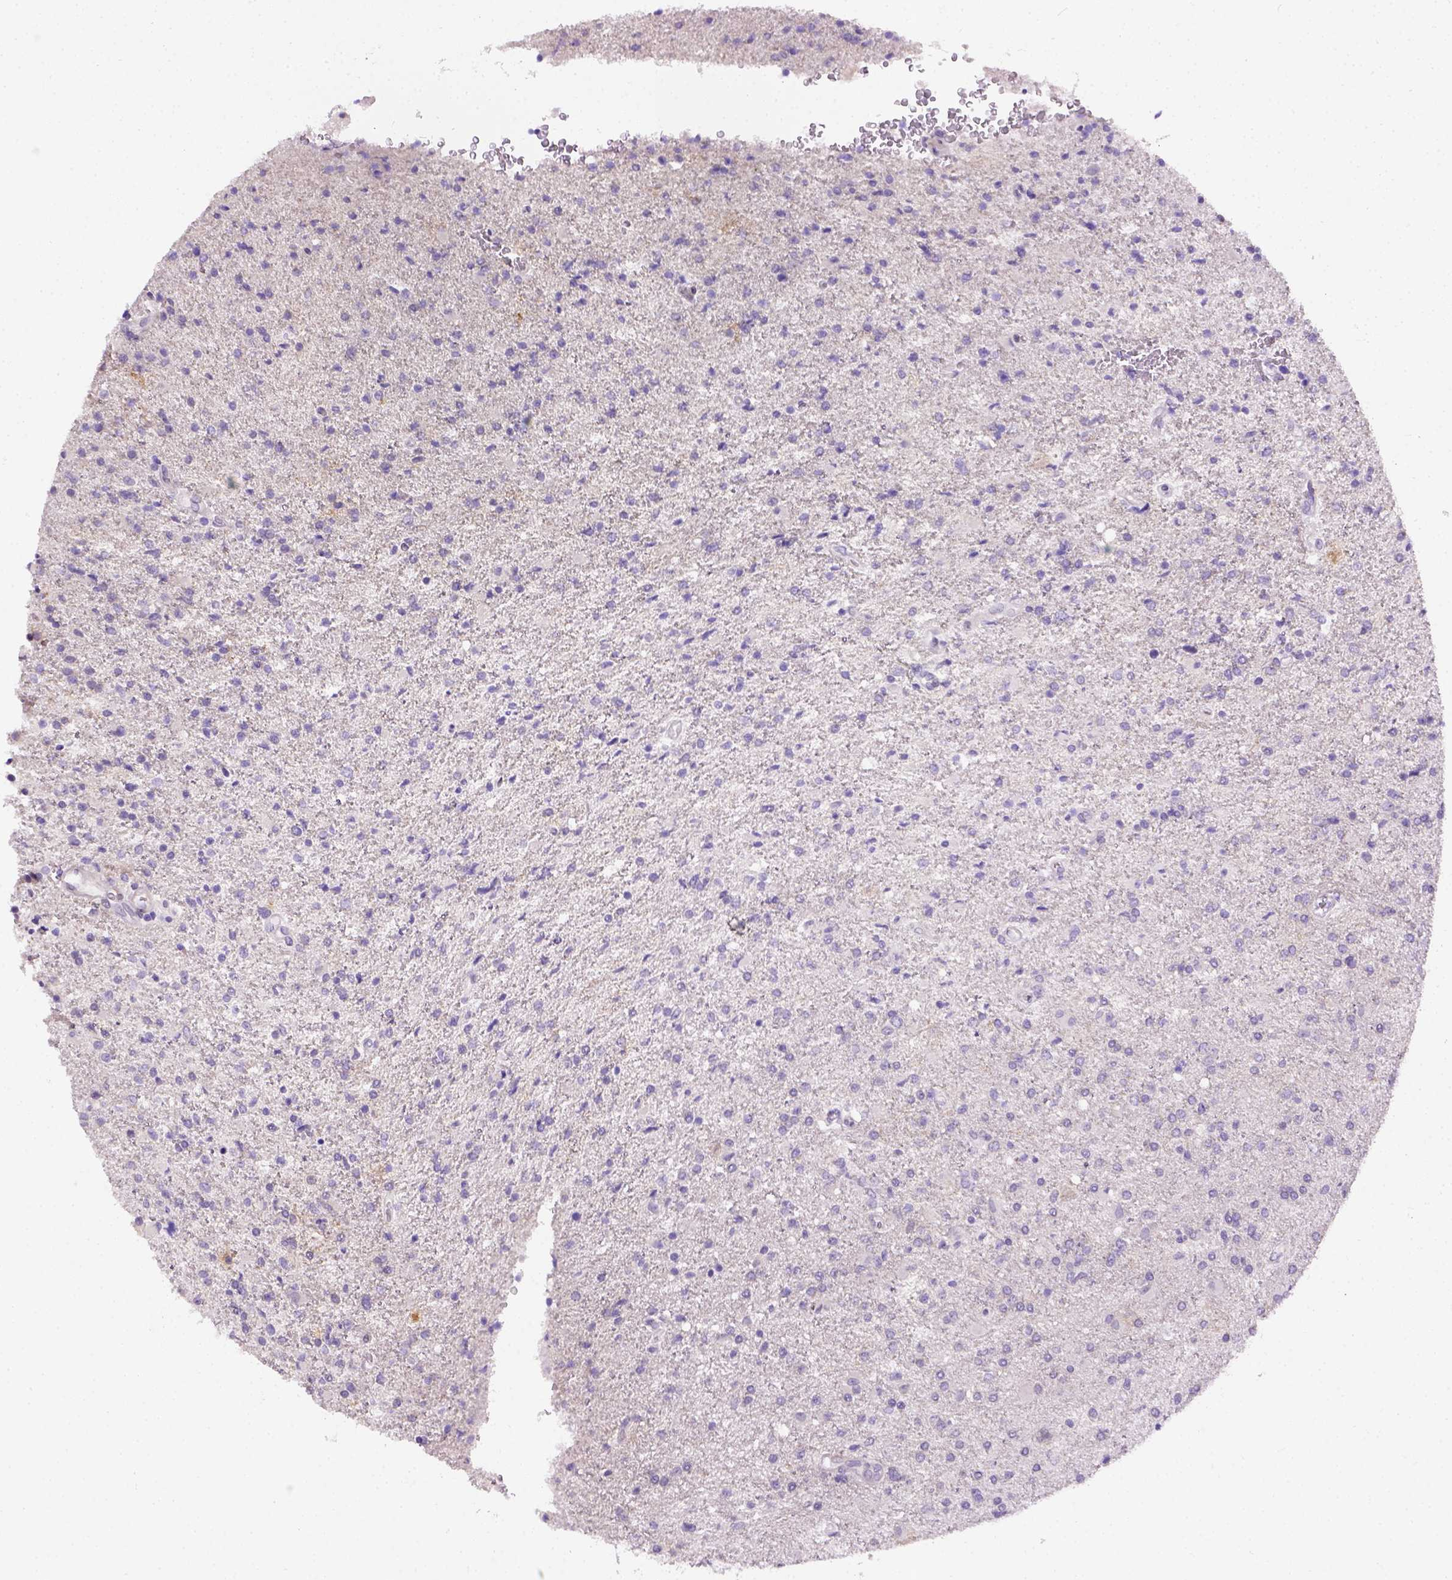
{"staining": {"intensity": "negative", "quantity": "none", "location": "none"}, "tissue": "glioma", "cell_type": "Tumor cells", "image_type": "cancer", "snomed": [{"axis": "morphology", "description": "Glioma, malignant, High grade"}, {"axis": "topography", "description": "Cerebral cortex"}], "caption": "Glioma stained for a protein using IHC exhibits no staining tumor cells.", "gene": "FAM184B", "patient": {"sex": "male", "age": 70}}